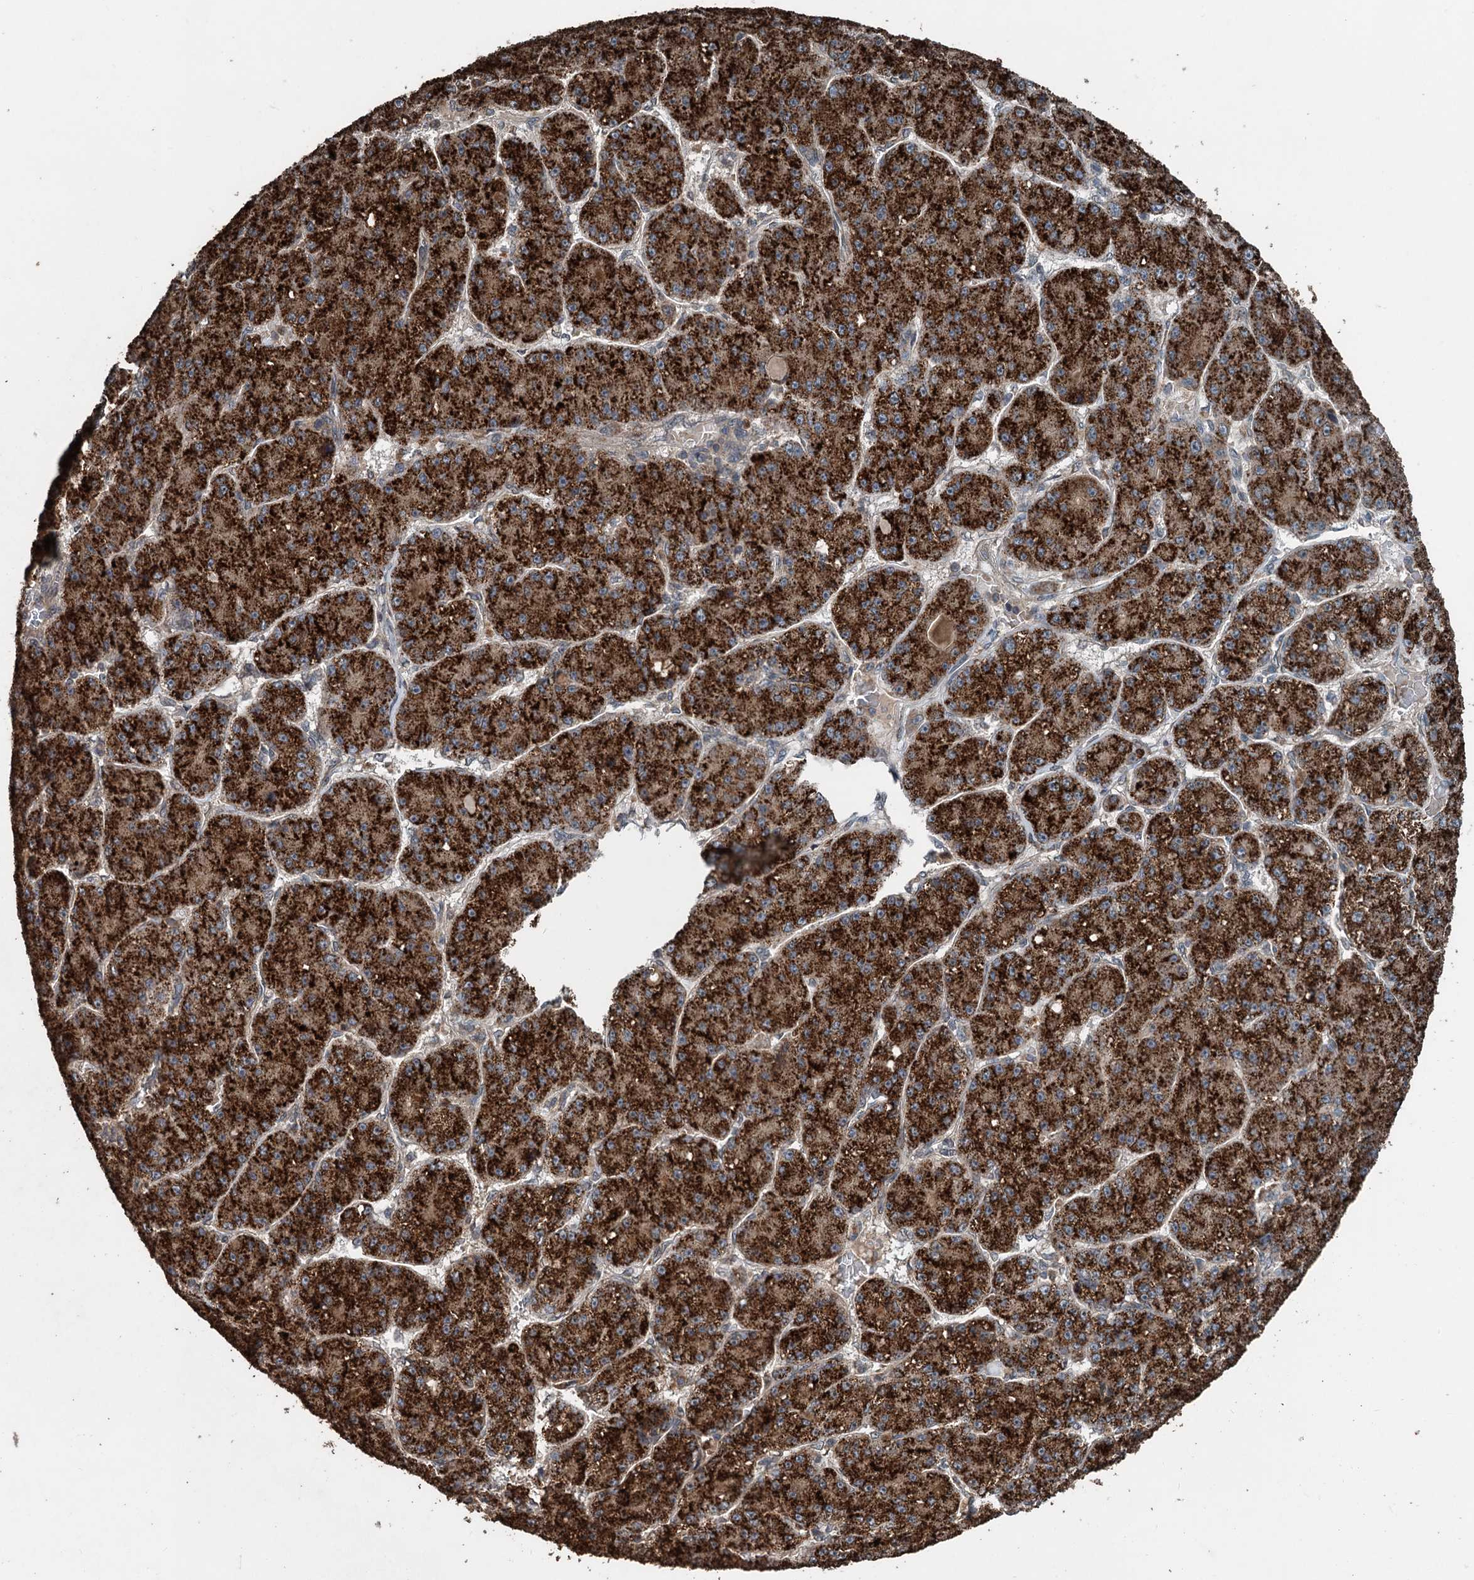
{"staining": {"intensity": "strong", "quantity": ">75%", "location": "cytoplasmic/membranous"}, "tissue": "liver cancer", "cell_type": "Tumor cells", "image_type": "cancer", "snomed": [{"axis": "morphology", "description": "Carcinoma, Hepatocellular, NOS"}, {"axis": "topography", "description": "Liver"}], "caption": "Protein analysis of liver cancer (hepatocellular carcinoma) tissue shows strong cytoplasmic/membranous expression in approximately >75% of tumor cells.", "gene": "N4BP2L2", "patient": {"sex": "male", "age": 67}}